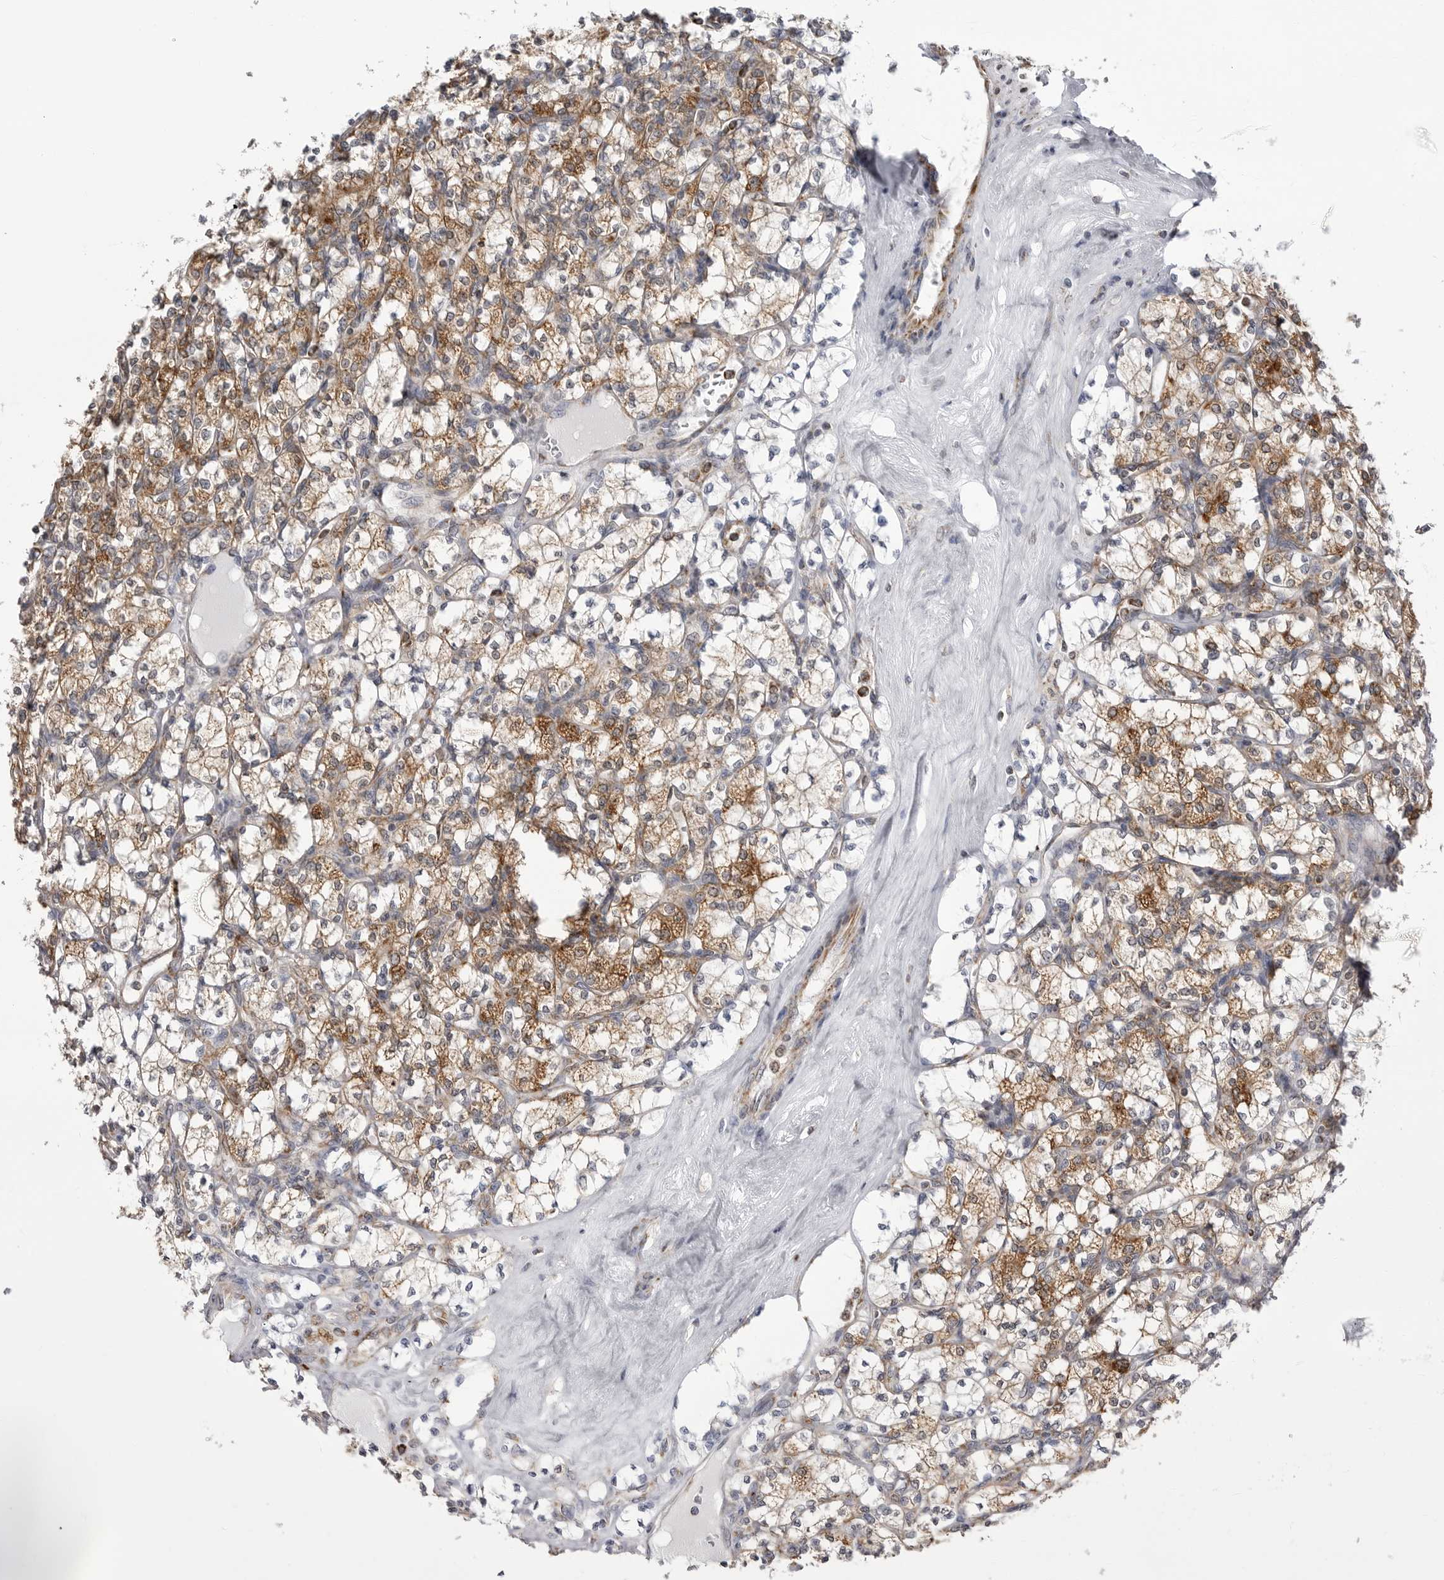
{"staining": {"intensity": "moderate", "quantity": ">75%", "location": "cytoplasmic/membranous"}, "tissue": "renal cancer", "cell_type": "Tumor cells", "image_type": "cancer", "snomed": [{"axis": "morphology", "description": "Adenocarcinoma, NOS"}, {"axis": "topography", "description": "Kidney"}], "caption": "A photomicrograph of human renal adenocarcinoma stained for a protein shows moderate cytoplasmic/membranous brown staining in tumor cells.", "gene": "FH", "patient": {"sex": "male", "age": 77}}